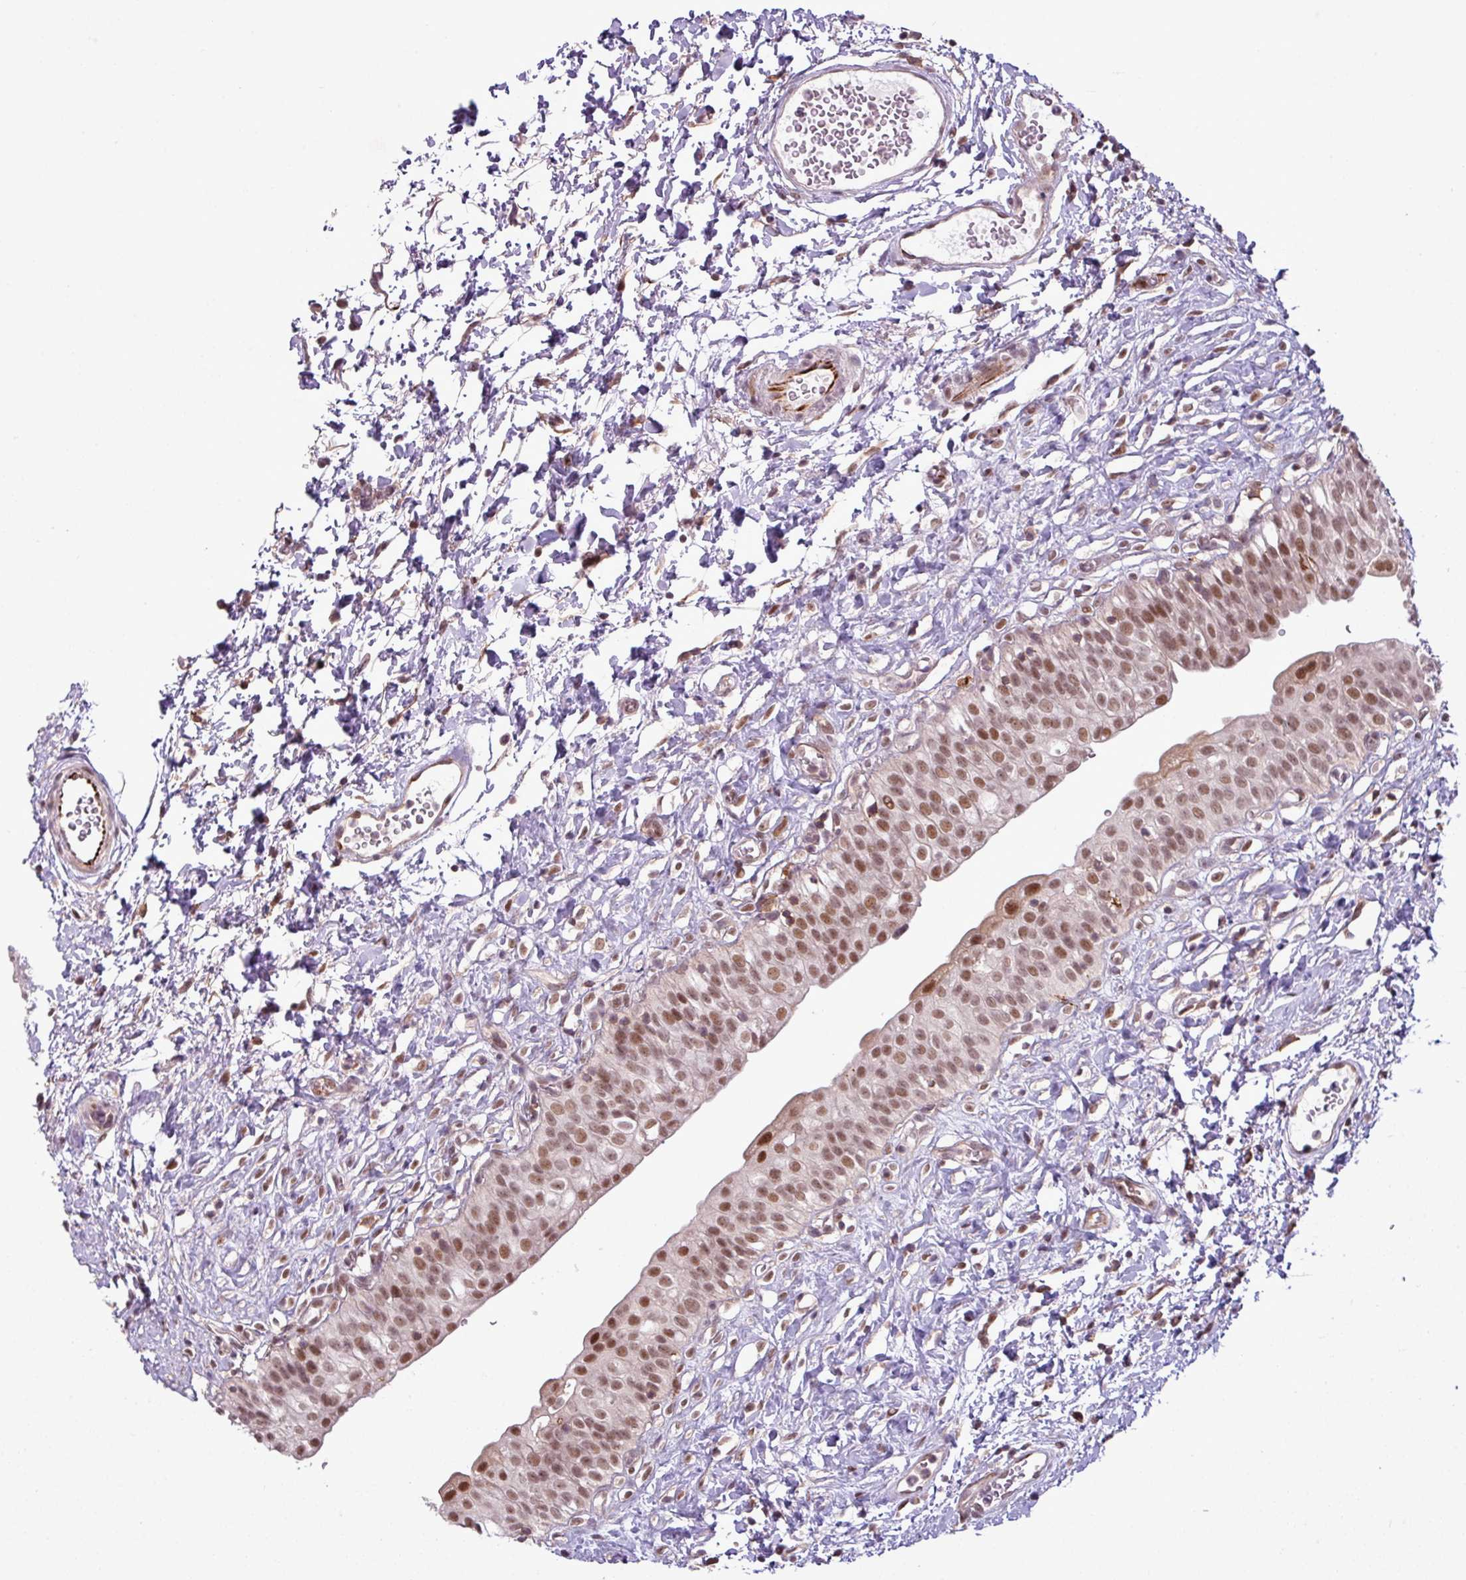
{"staining": {"intensity": "moderate", "quantity": ">75%", "location": "nuclear"}, "tissue": "urinary bladder", "cell_type": "Urothelial cells", "image_type": "normal", "snomed": [{"axis": "morphology", "description": "Normal tissue, NOS"}, {"axis": "topography", "description": "Urinary bladder"}], "caption": "Urinary bladder stained for a protein shows moderate nuclear positivity in urothelial cells. Using DAB (3,3'-diaminobenzidine) (brown) and hematoxylin (blue) stains, captured at high magnification using brightfield microscopy.", "gene": "ZC2HC1C", "patient": {"sex": "male", "age": 51}}